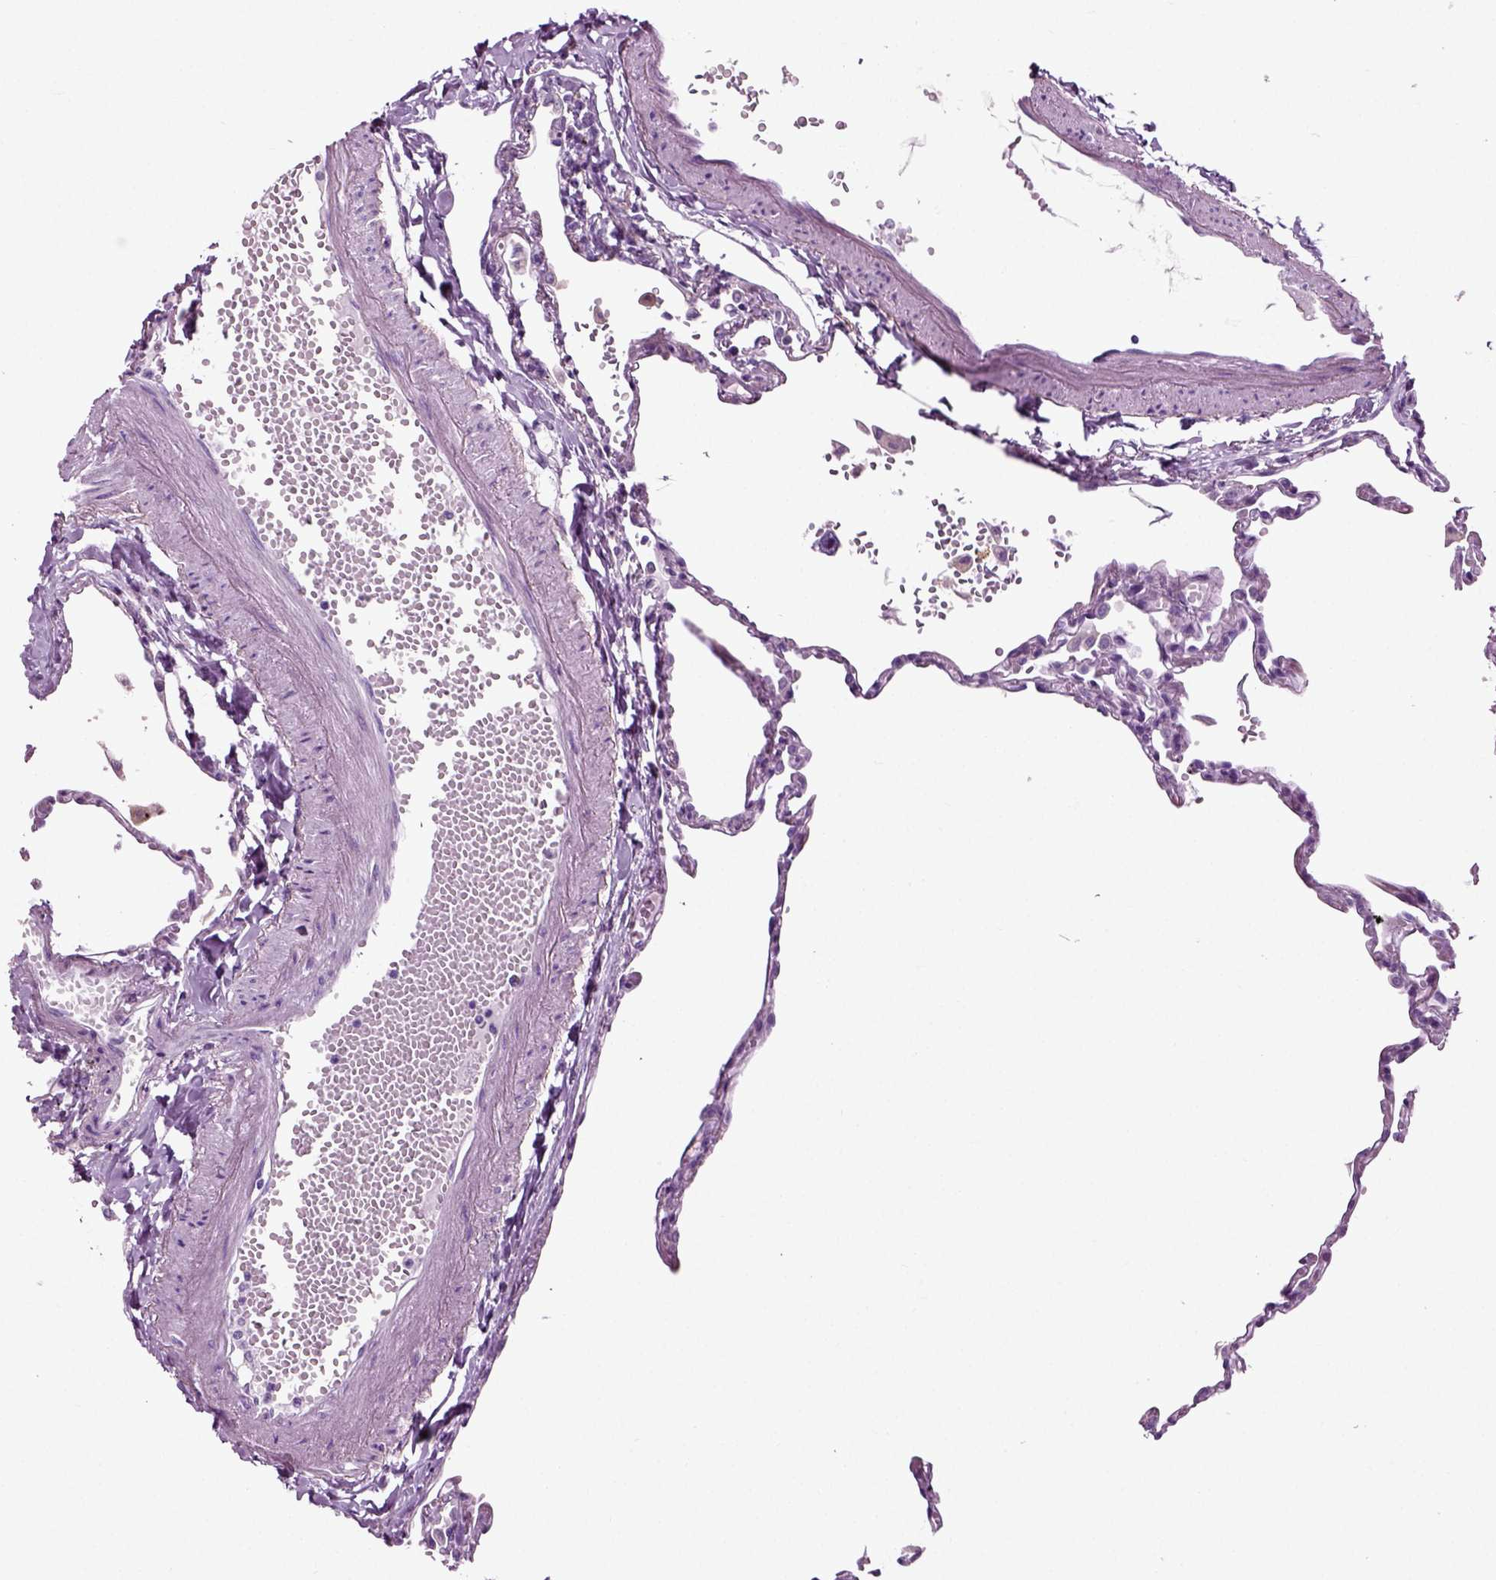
{"staining": {"intensity": "negative", "quantity": "none", "location": "none"}, "tissue": "lung", "cell_type": "Alveolar cells", "image_type": "normal", "snomed": [{"axis": "morphology", "description": "Normal tissue, NOS"}, {"axis": "topography", "description": "Lung"}], "caption": "This histopathology image is of benign lung stained with immunohistochemistry (IHC) to label a protein in brown with the nuclei are counter-stained blue. There is no expression in alveolar cells.", "gene": "DNAH10", "patient": {"sex": "male", "age": 78}}